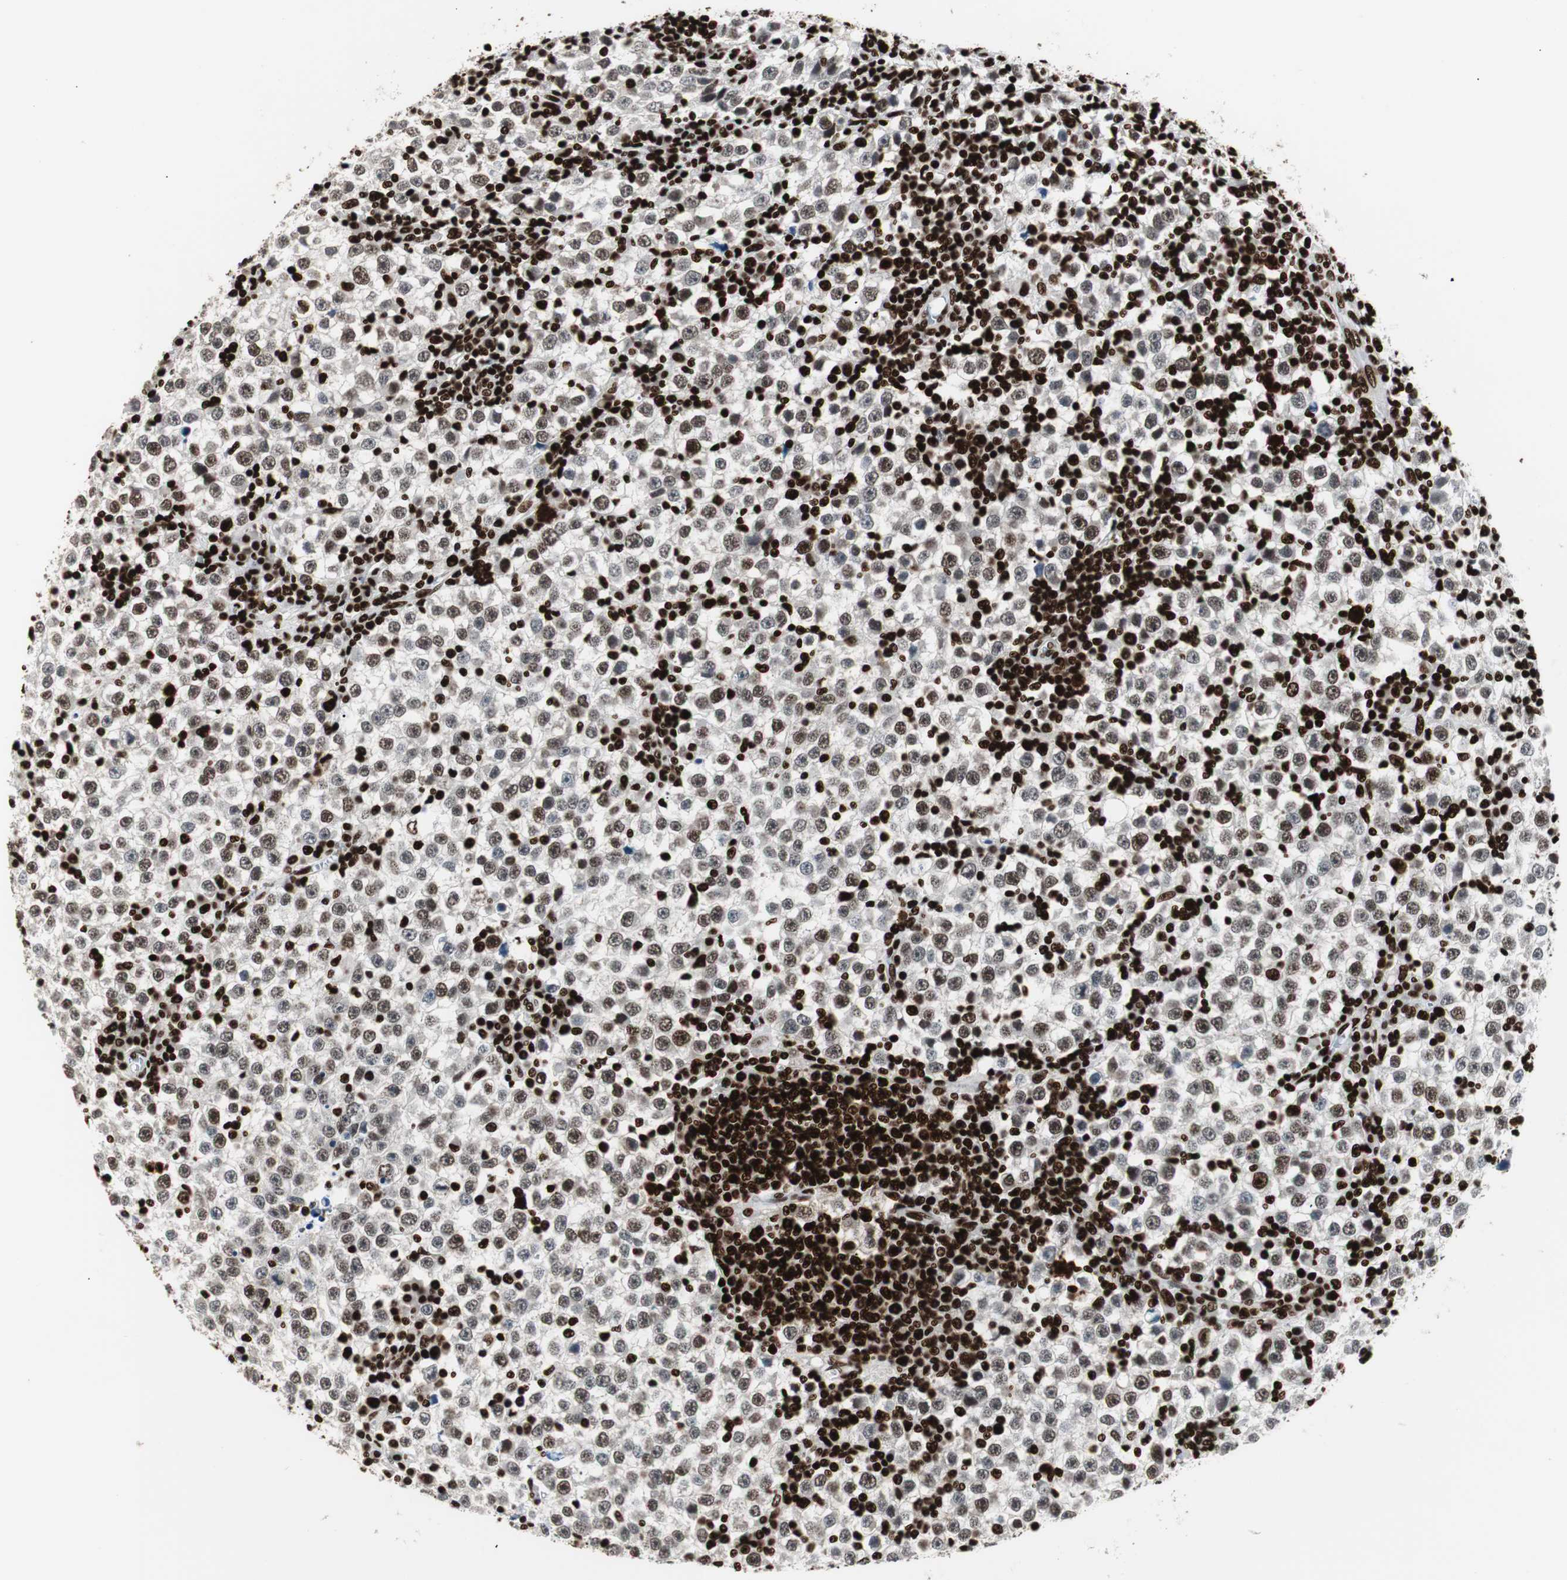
{"staining": {"intensity": "moderate", "quantity": ">75%", "location": "nuclear"}, "tissue": "testis cancer", "cell_type": "Tumor cells", "image_type": "cancer", "snomed": [{"axis": "morphology", "description": "Seminoma, NOS"}, {"axis": "topography", "description": "Testis"}], "caption": "Immunohistochemistry of testis cancer (seminoma) reveals medium levels of moderate nuclear staining in about >75% of tumor cells.", "gene": "MTA2", "patient": {"sex": "male", "age": 65}}